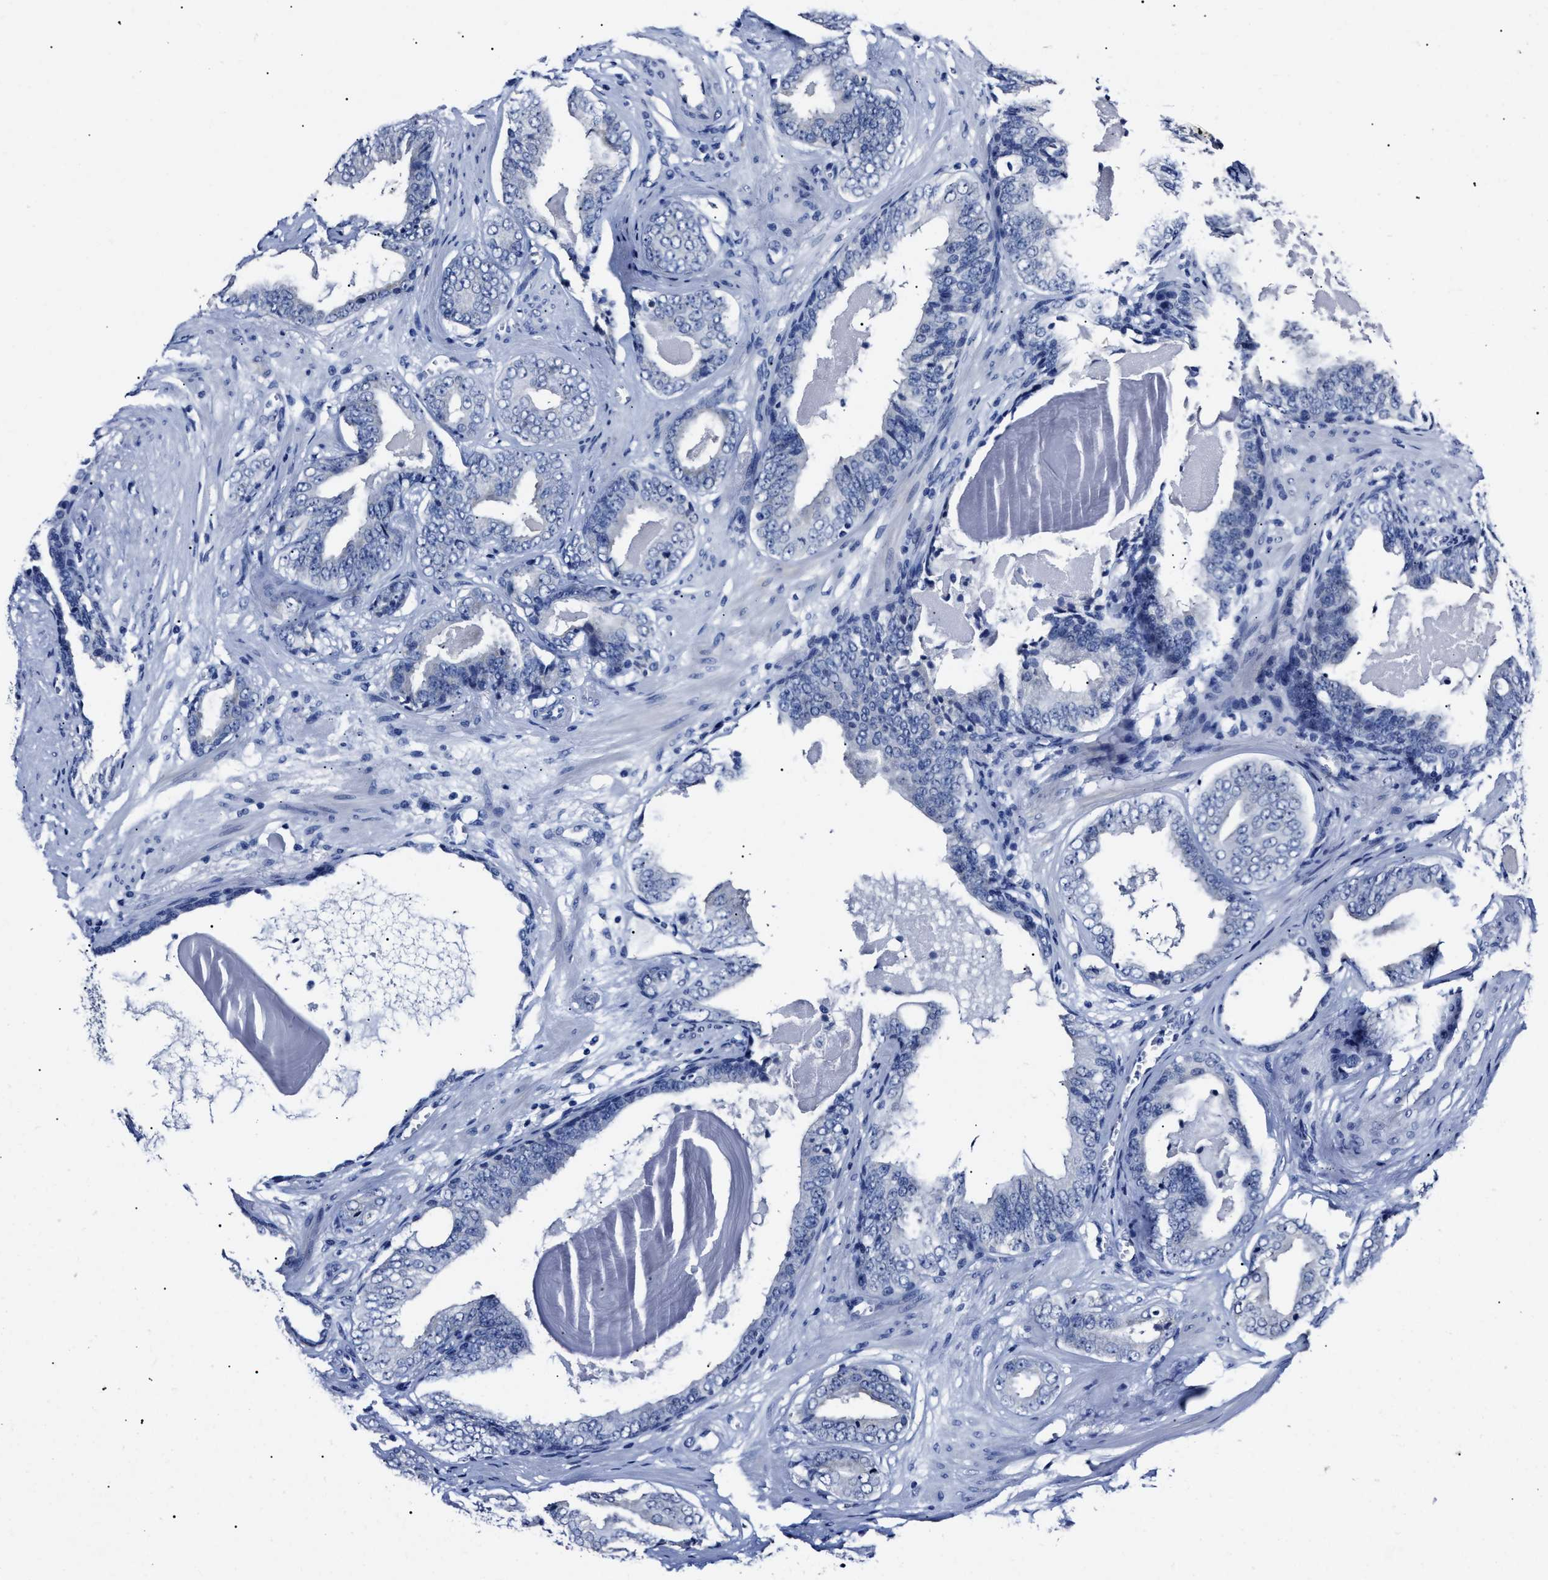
{"staining": {"intensity": "negative", "quantity": "none", "location": "none"}, "tissue": "prostate cancer", "cell_type": "Tumor cells", "image_type": "cancer", "snomed": [{"axis": "morphology", "description": "Adenocarcinoma, Medium grade"}, {"axis": "topography", "description": "Prostate"}], "caption": "The image shows no staining of tumor cells in adenocarcinoma (medium-grade) (prostate).", "gene": "ALPG", "patient": {"sex": "male", "age": 79}}